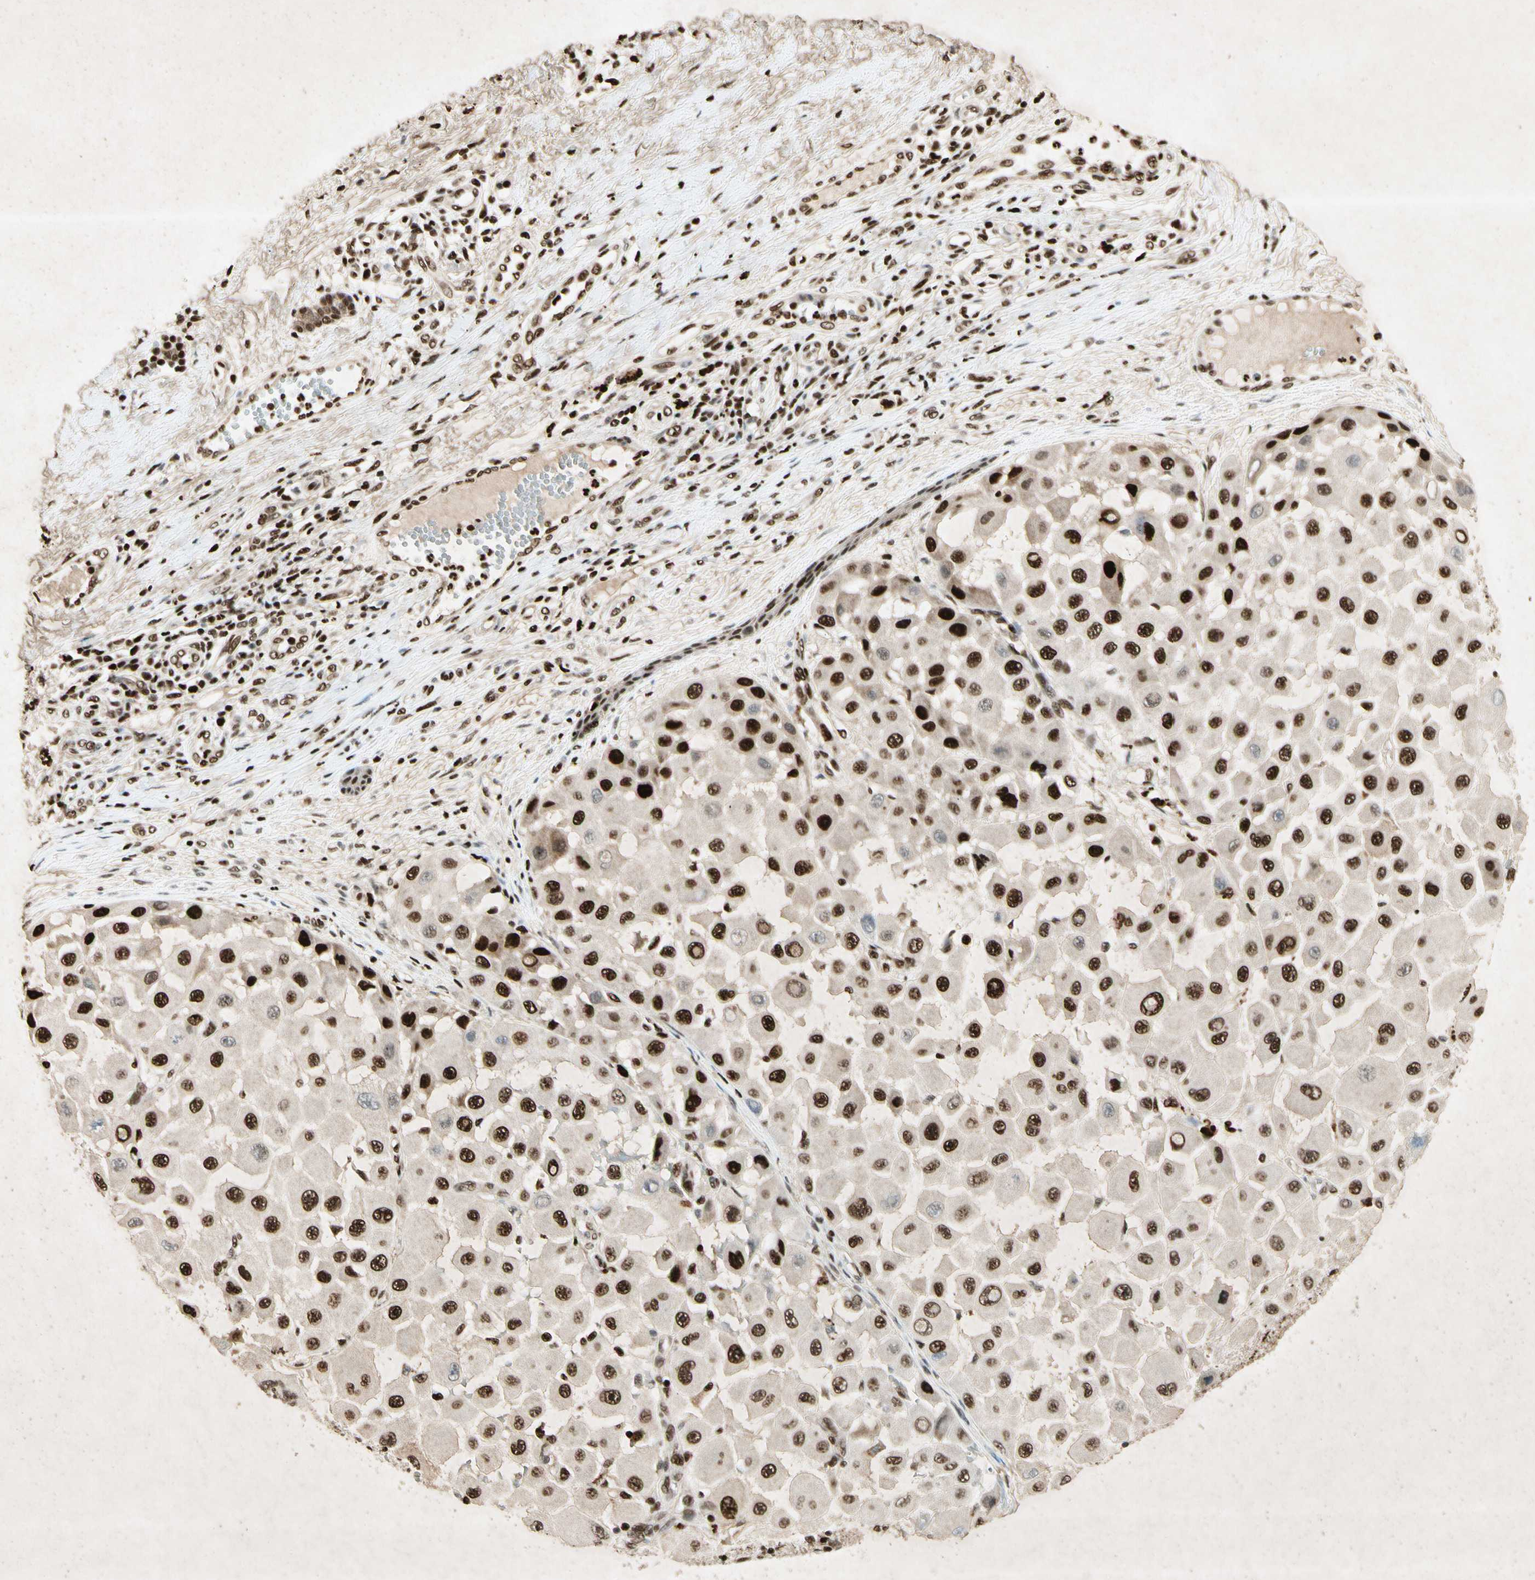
{"staining": {"intensity": "strong", "quantity": ">75%", "location": "nuclear"}, "tissue": "melanoma", "cell_type": "Tumor cells", "image_type": "cancer", "snomed": [{"axis": "morphology", "description": "Malignant melanoma, NOS"}, {"axis": "topography", "description": "Skin"}], "caption": "This photomicrograph displays IHC staining of melanoma, with high strong nuclear positivity in approximately >75% of tumor cells.", "gene": "RNF43", "patient": {"sex": "female", "age": 81}}